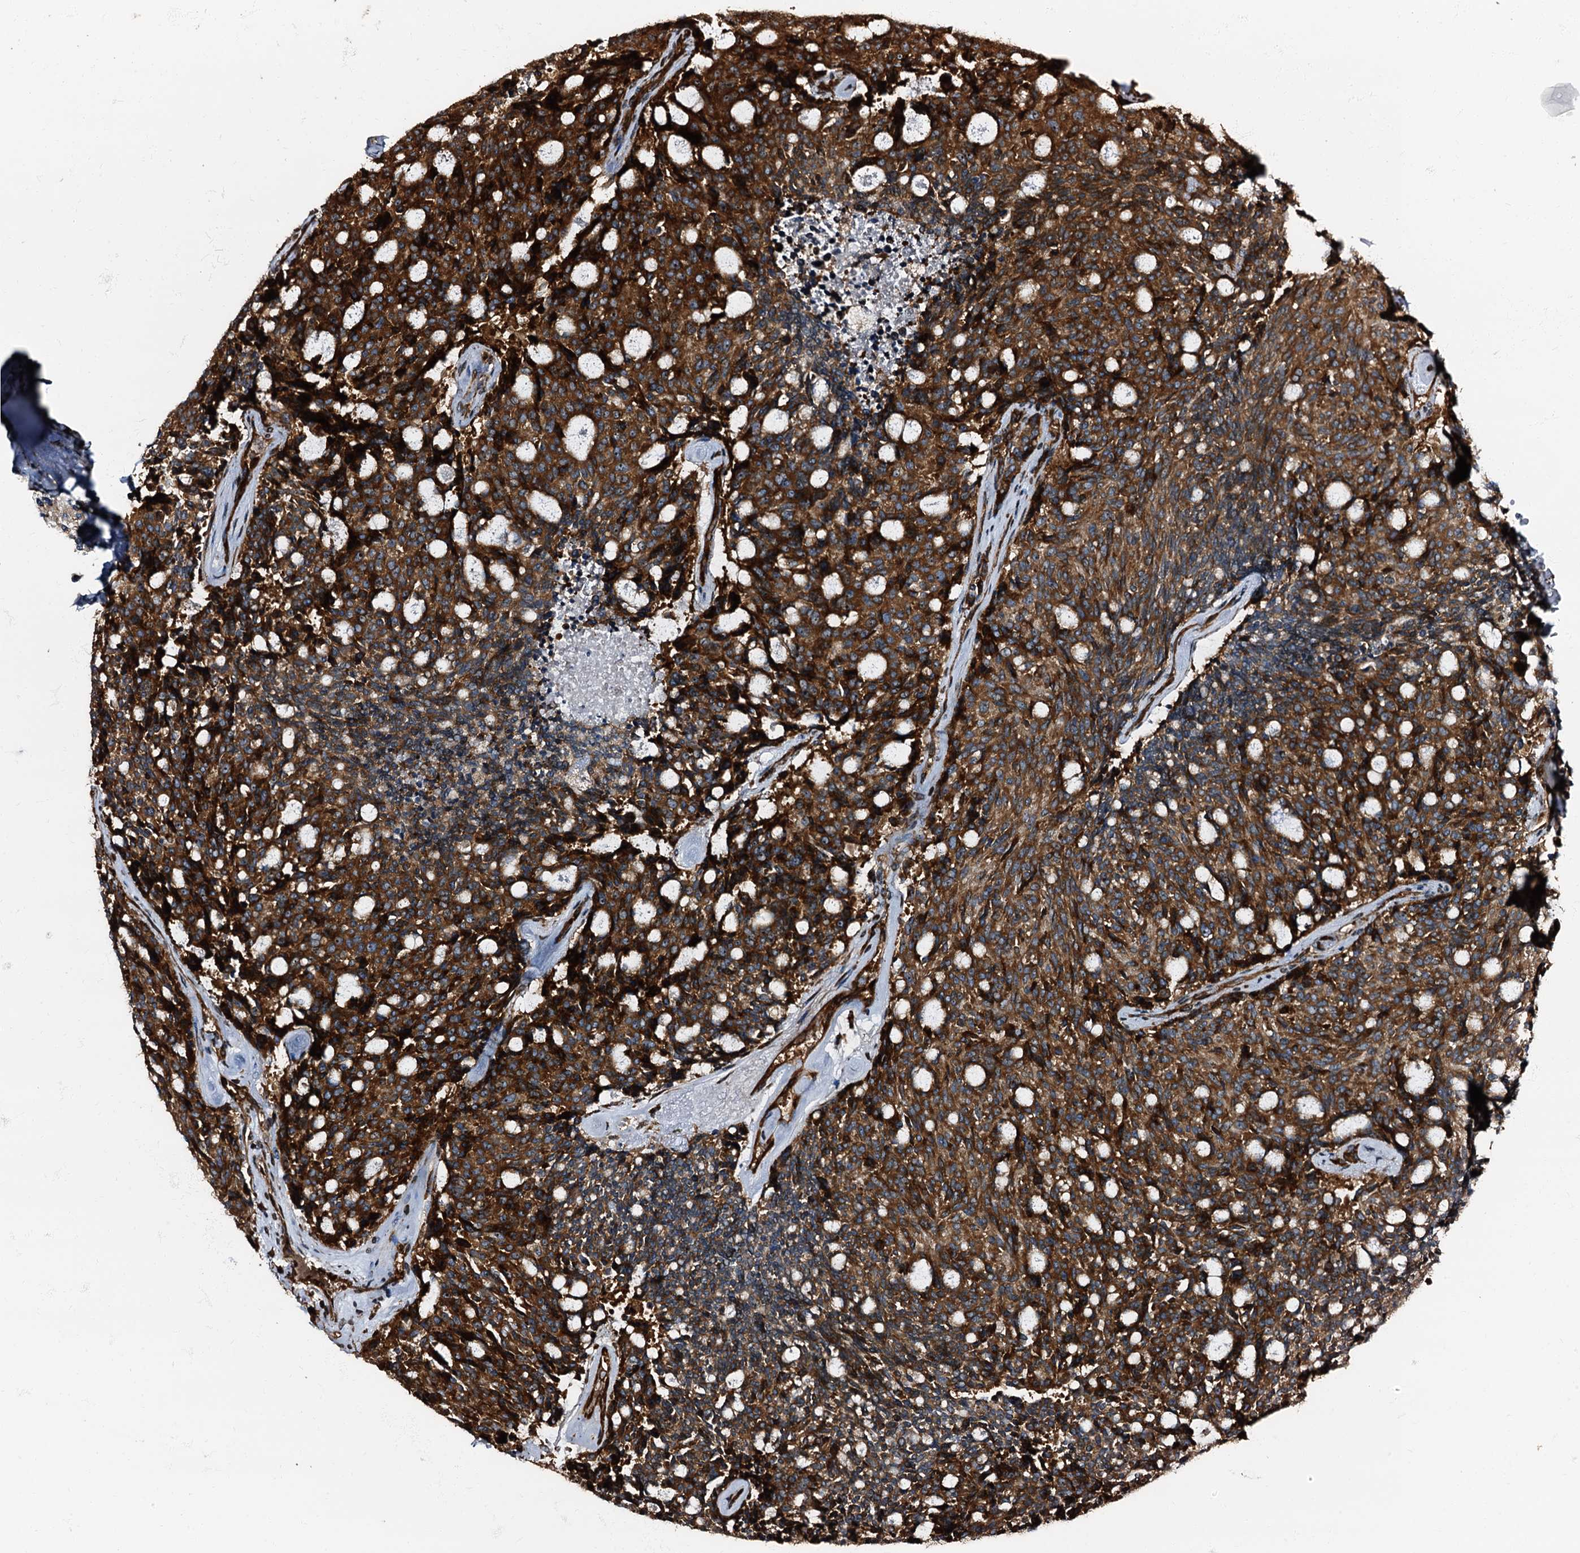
{"staining": {"intensity": "strong", "quantity": ">75%", "location": "cytoplasmic/membranous"}, "tissue": "carcinoid", "cell_type": "Tumor cells", "image_type": "cancer", "snomed": [{"axis": "morphology", "description": "Carcinoid, malignant, NOS"}, {"axis": "topography", "description": "Pancreas"}], "caption": "Immunohistochemistry (DAB) staining of human carcinoid (malignant) exhibits strong cytoplasmic/membranous protein expression in approximately >75% of tumor cells.", "gene": "ATP2C1", "patient": {"sex": "female", "age": 54}}